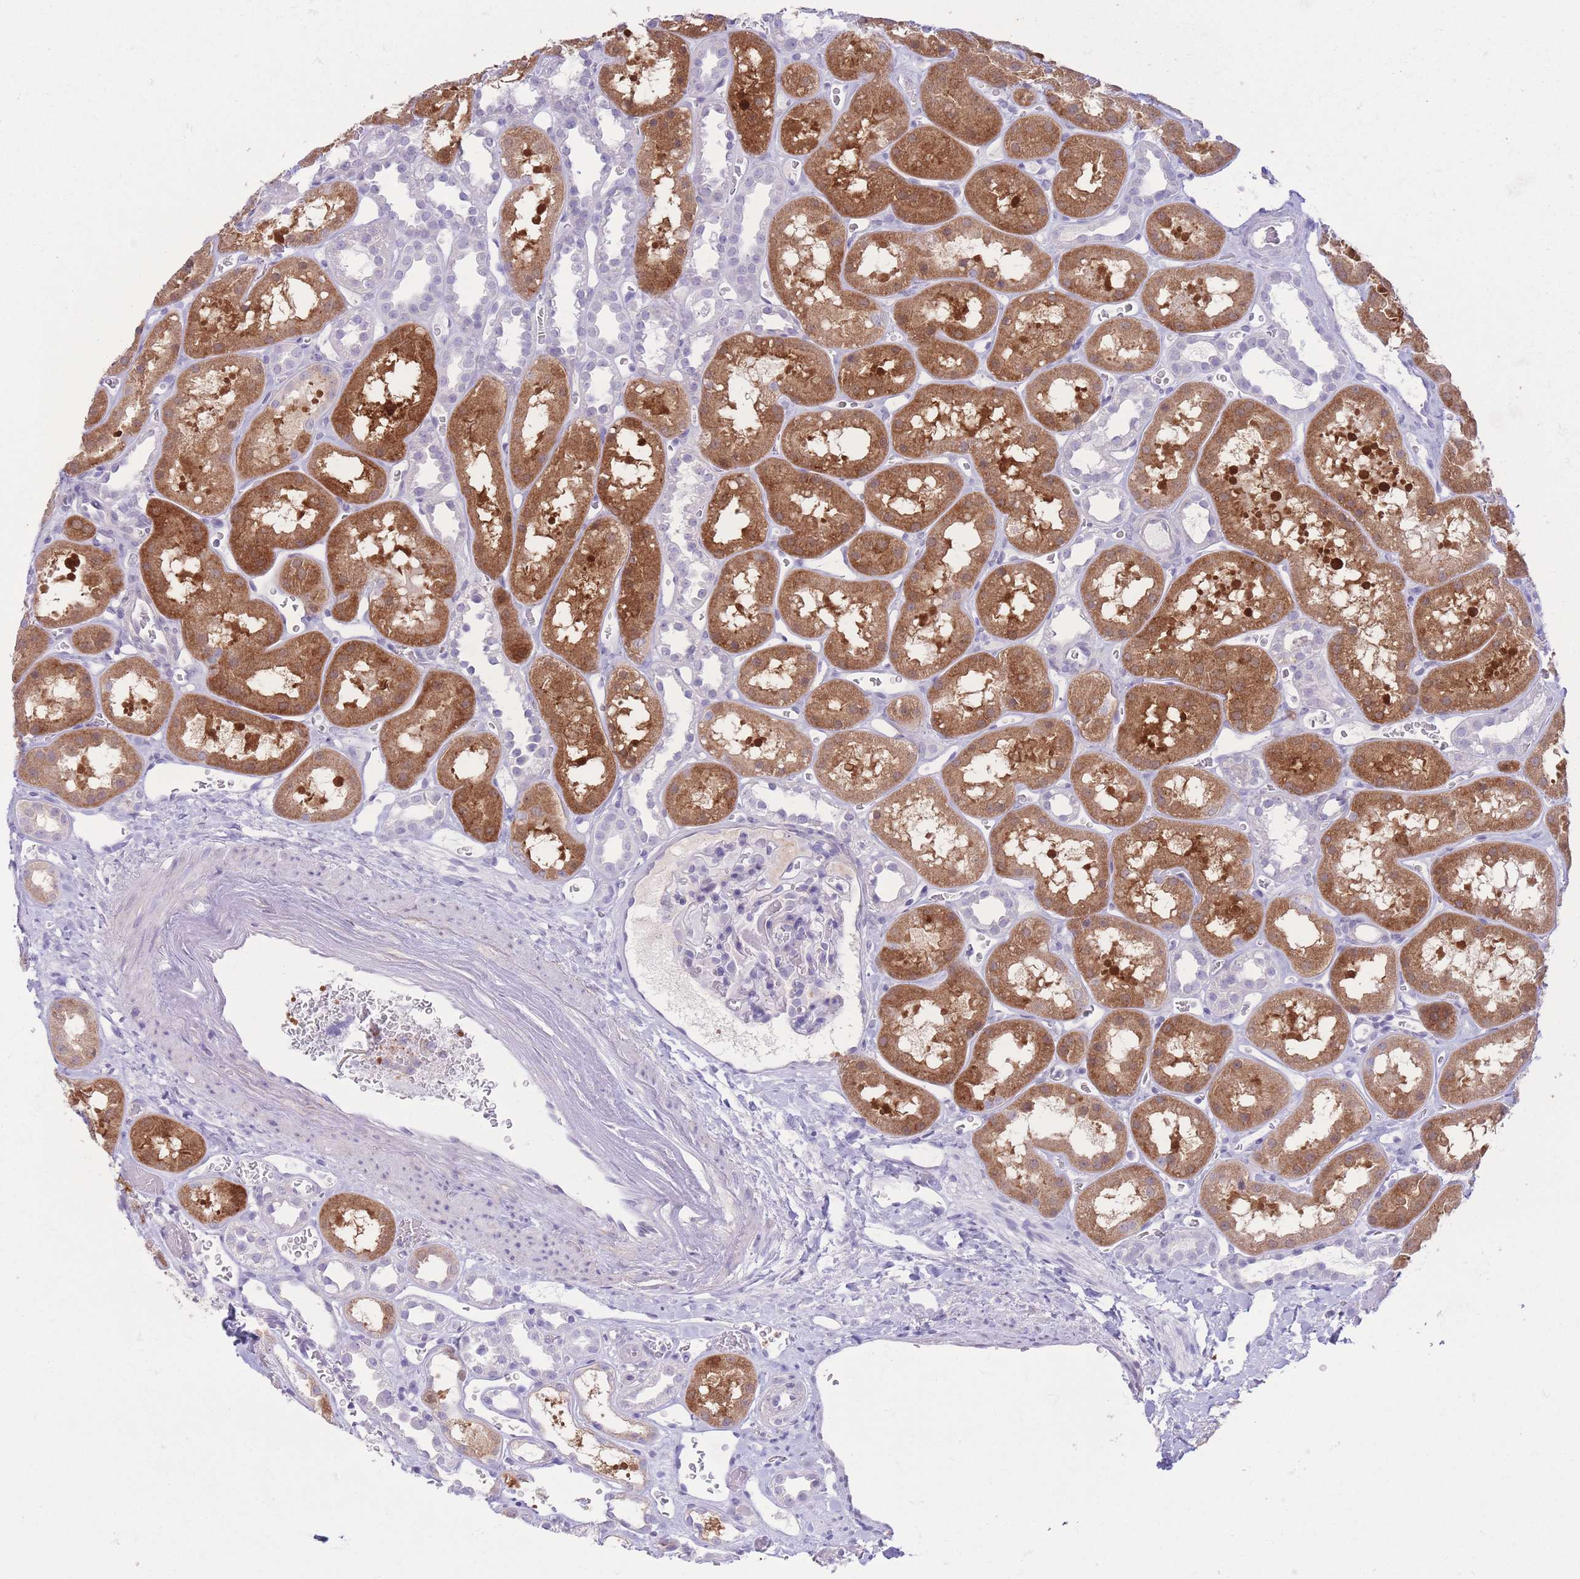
{"staining": {"intensity": "negative", "quantity": "none", "location": "none"}, "tissue": "kidney", "cell_type": "Cells in glomeruli", "image_type": "normal", "snomed": [{"axis": "morphology", "description": "Normal tissue, NOS"}, {"axis": "topography", "description": "Kidney"}], "caption": "A high-resolution image shows immunohistochemistry staining of benign kidney, which reveals no significant positivity in cells in glomeruli.", "gene": "PKLR", "patient": {"sex": "female", "age": 41}}